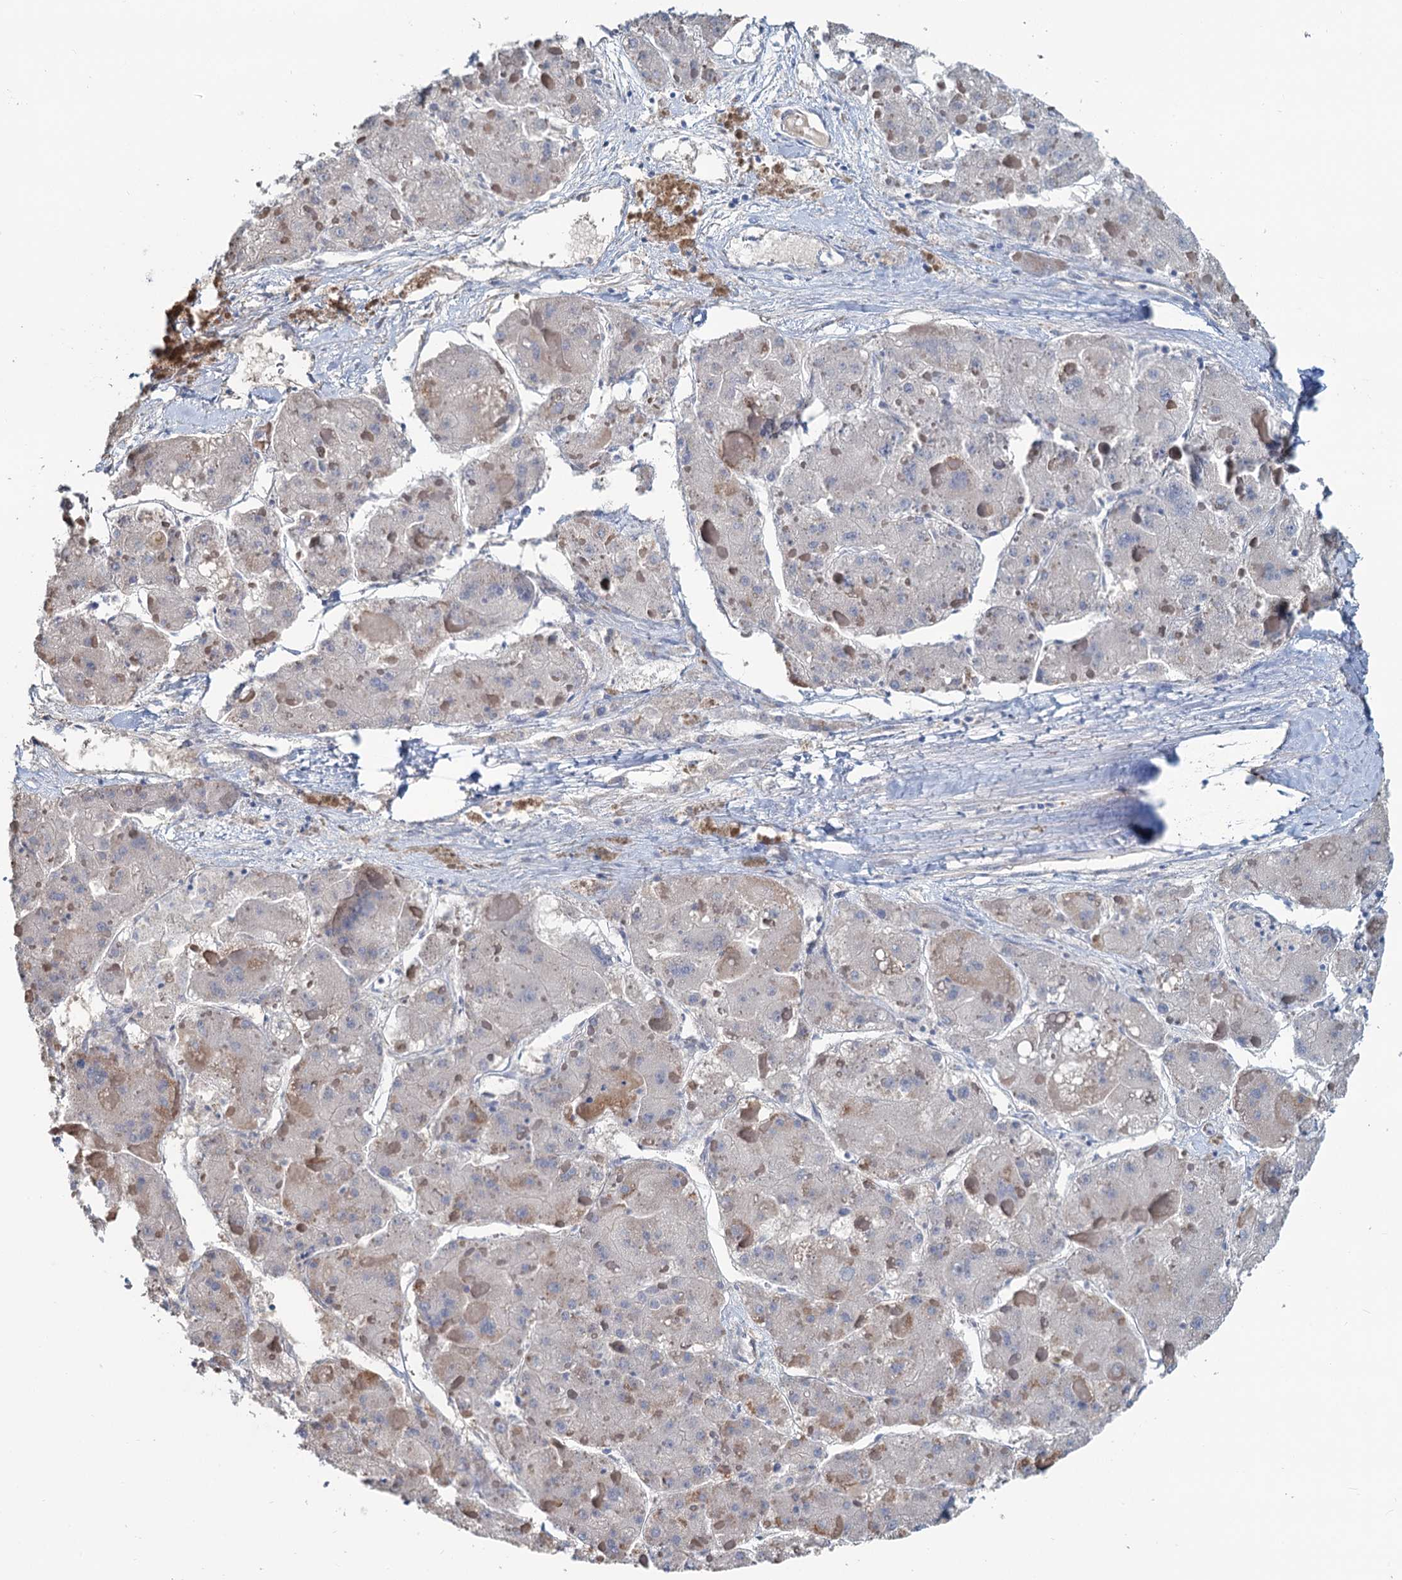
{"staining": {"intensity": "negative", "quantity": "none", "location": "none"}, "tissue": "liver cancer", "cell_type": "Tumor cells", "image_type": "cancer", "snomed": [{"axis": "morphology", "description": "Carcinoma, Hepatocellular, NOS"}, {"axis": "topography", "description": "Liver"}], "caption": "DAB (3,3'-diaminobenzidine) immunohistochemical staining of human liver cancer reveals no significant staining in tumor cells.", "gene": "SLC1A3", "patient": {"sex": "female", "age": 73}}